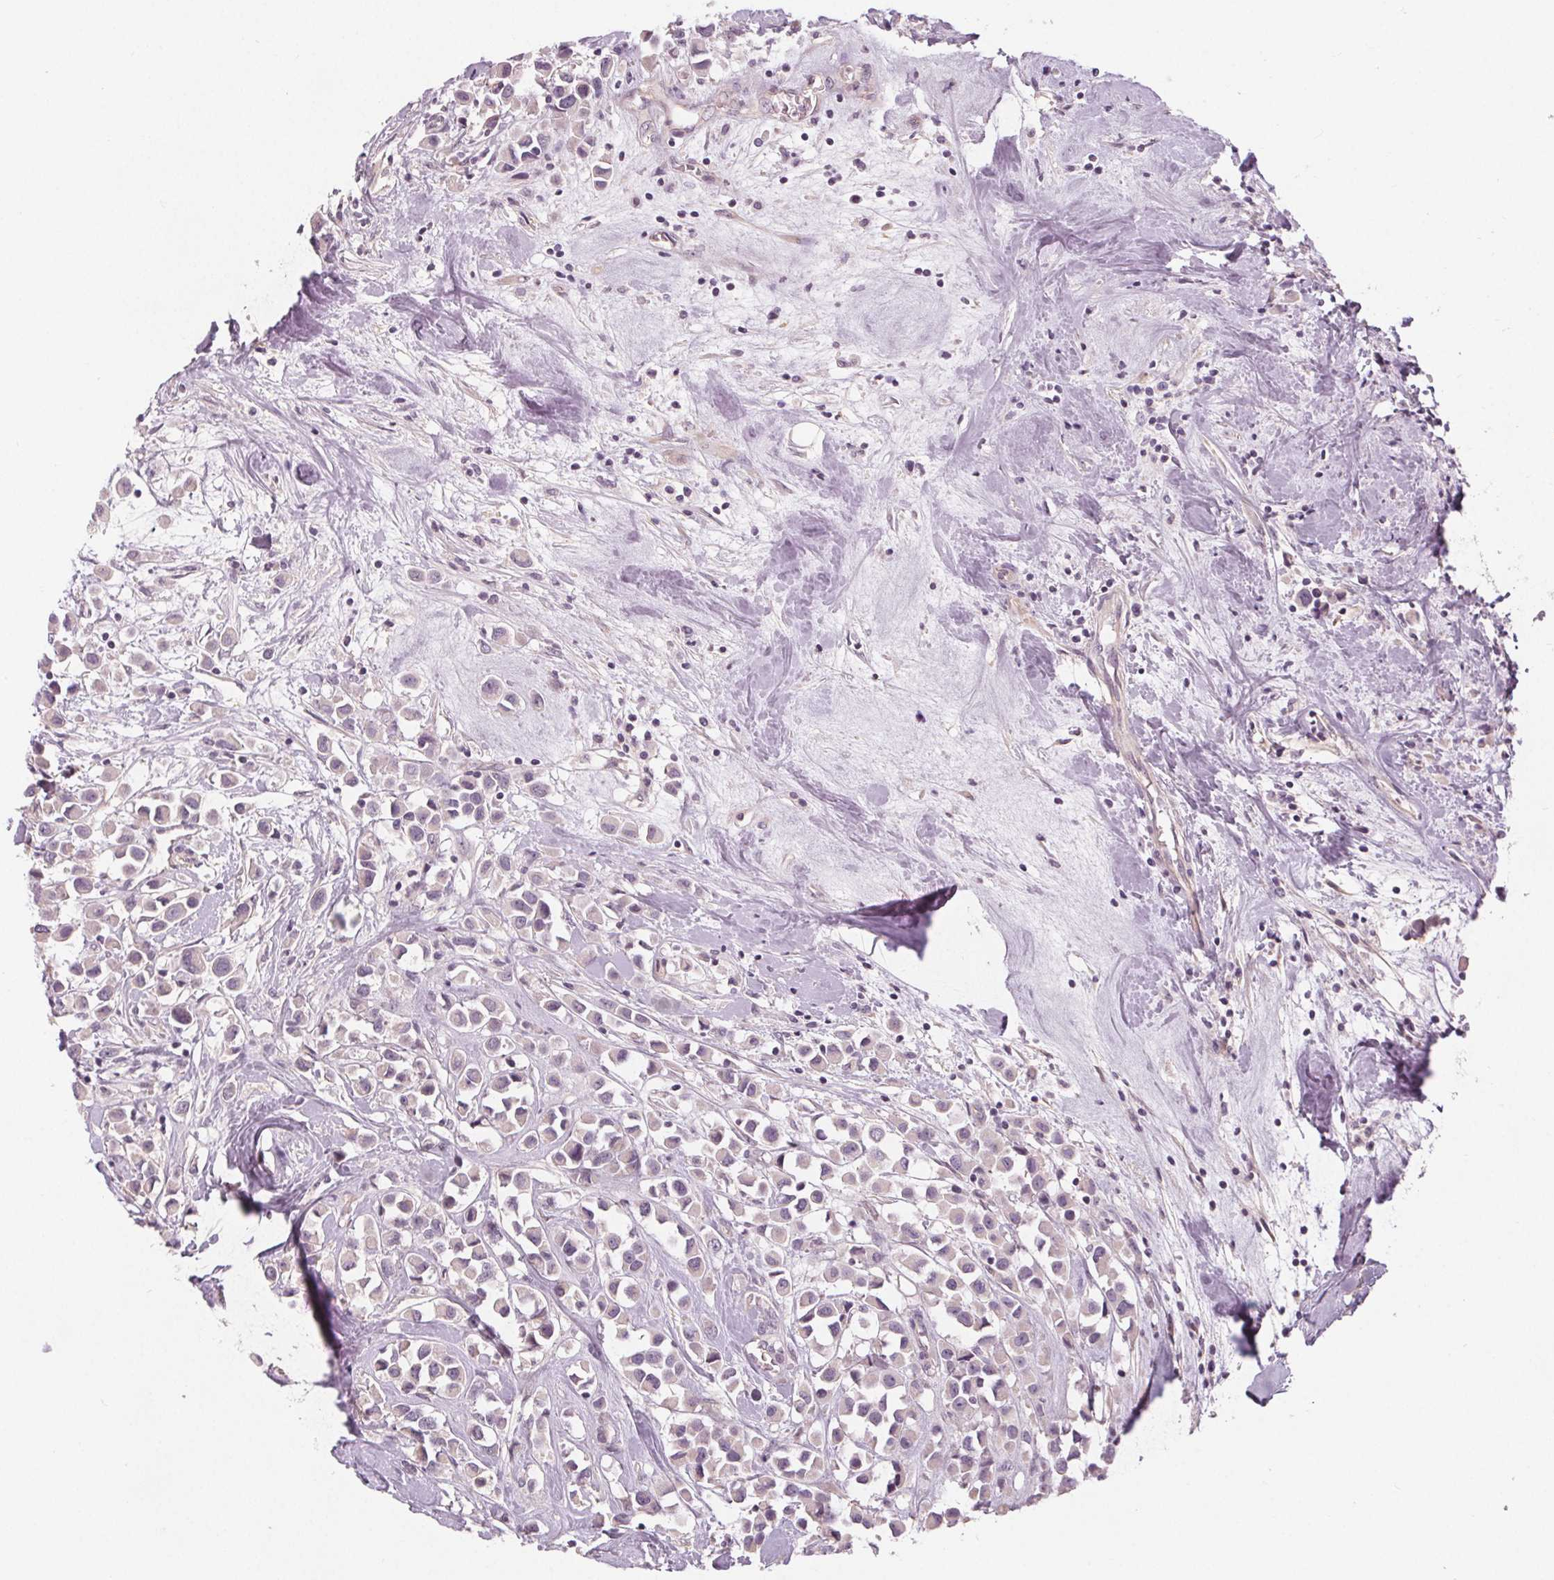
{"staining": {"intensity": "negative", "quantity": "none", "location": "none"}, "tissue": "breast cancer", "cell_type": "Tumor cells", "image_type": "cancer", "snomed": [{"axis": "morphology", "description": "Duct carcinoma"}, {"axis": "topography", "description": "Breast"}], "caption": "This image is of breast cancer stained with IHC to label a protein in brown with the nuclei are counter-stained blue. There is no staining in tumor cells.", "gene": "VNN1", "patient": {"sex": "female", "age": 61}}